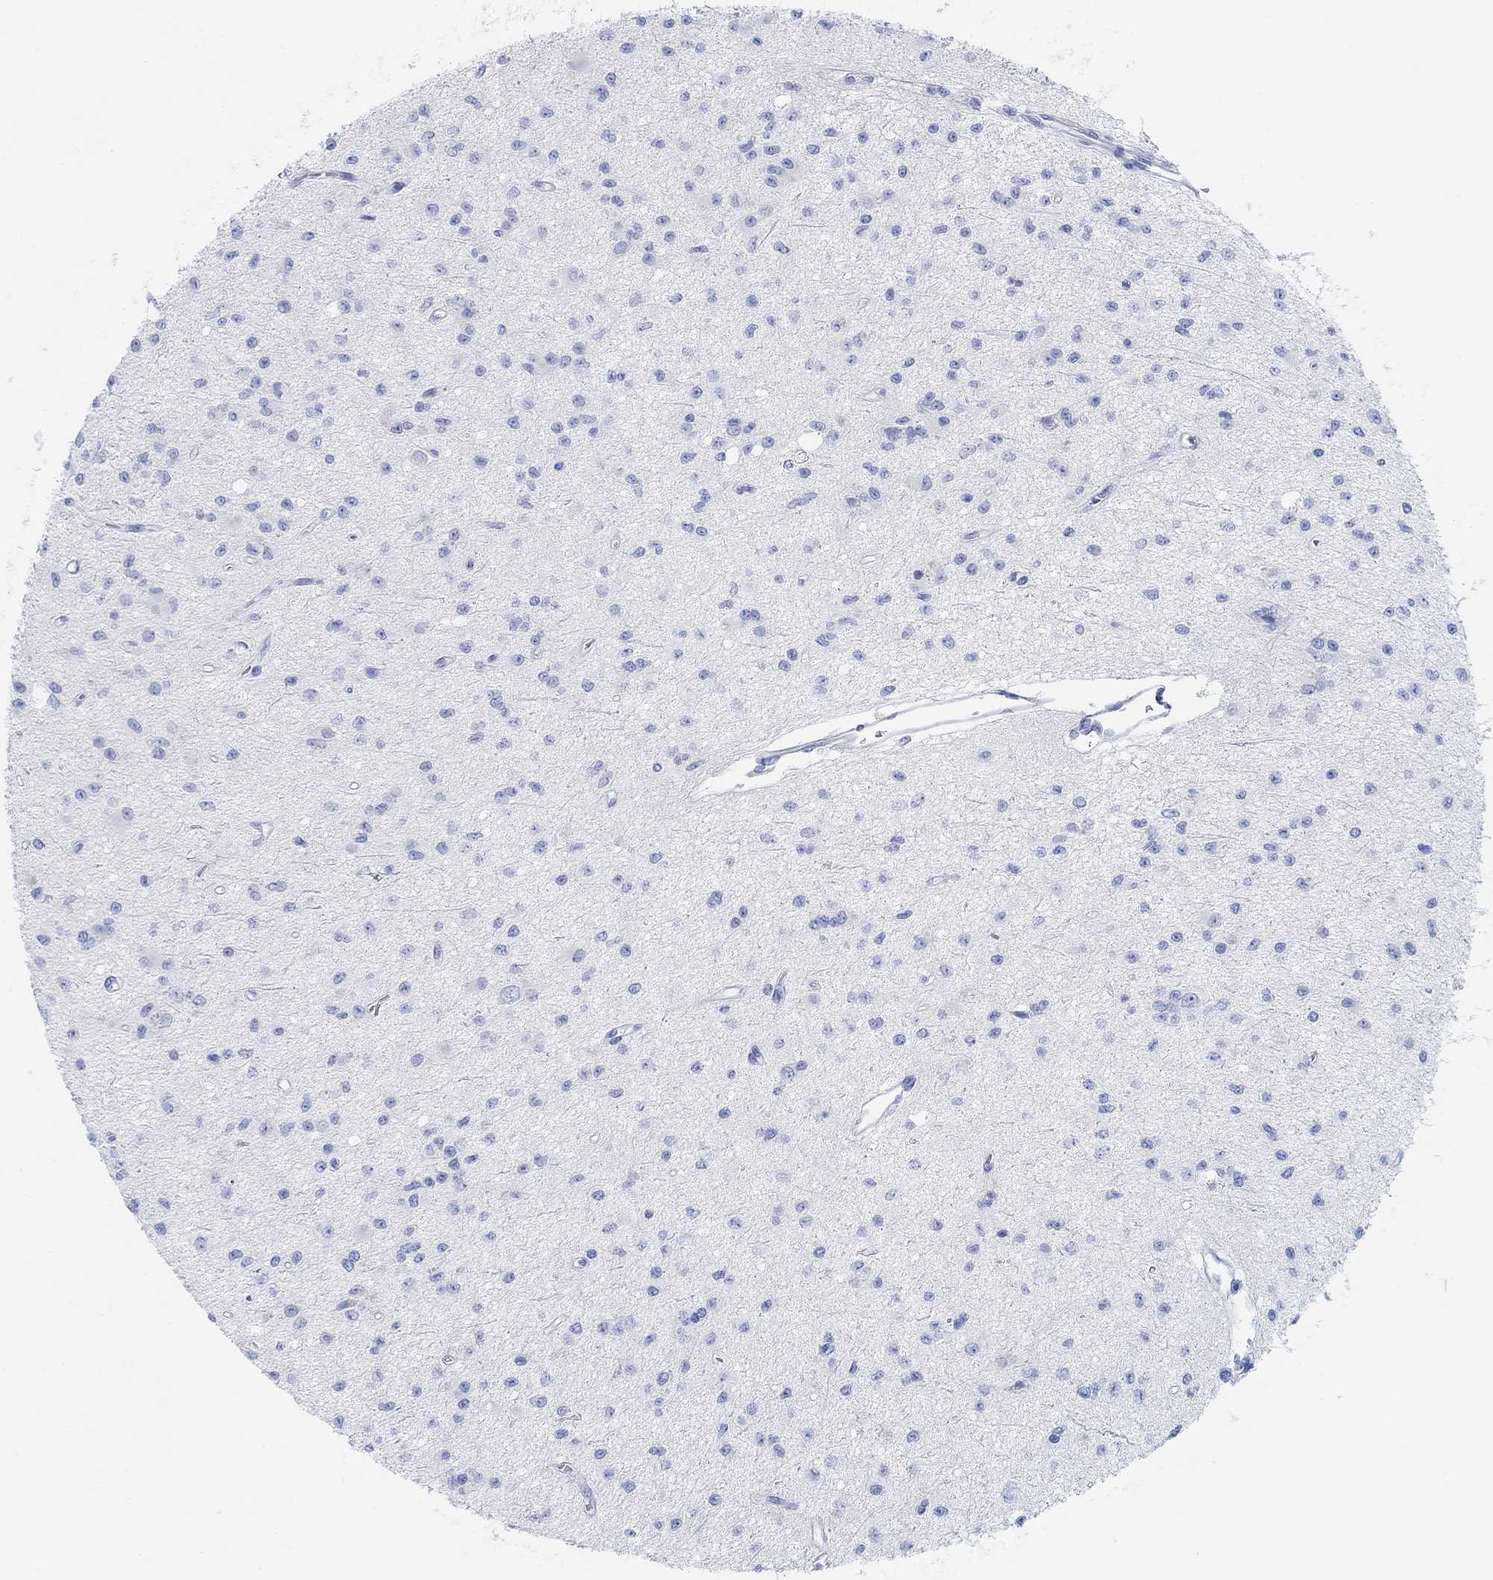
{"staining": {"intensity": "negative", "quantity": "none", "location": "none"}, "tissue": "glioma", "cell_type": "Tumor cells", "image_type": "cancer", "snomed": [{"axis": "morphology", "description": "Glioma, malignant, Low grade"}, {"axis": "topography", "description": "Brain"}], "caption": "Human malignant glioma (low-grade) stained for a protein using immunohistochemistry (IHC) displays no positivity in tumor cells.", "gene": "ANKRD33", "patient": {"sex": "female", "age": 45}}